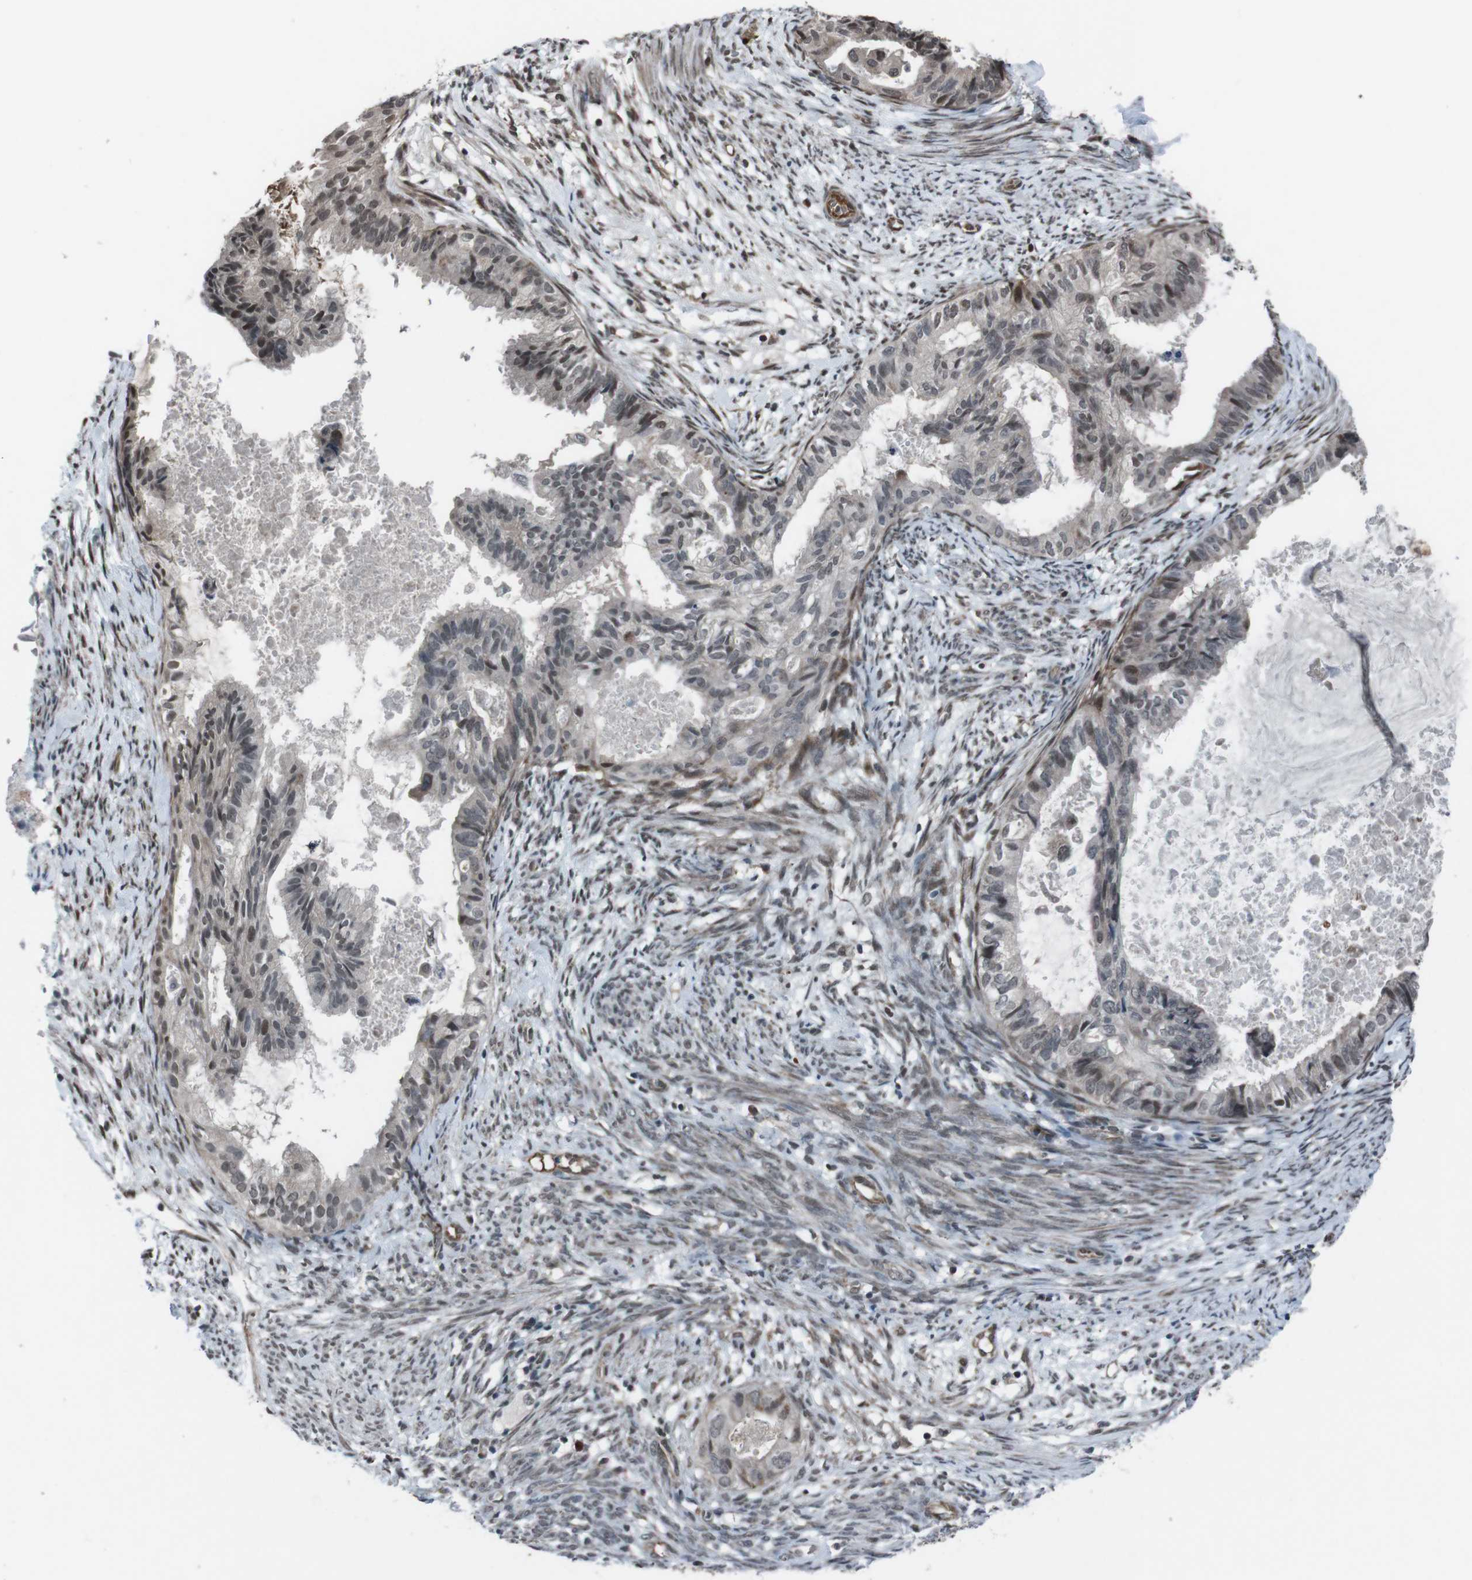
{"staining": {"intensity": "moderate", "quantity": "25%-75%", "location": "cytoplasmic/membranous,nuclear"}, "tissue": "cervical cancer", "cell_type": "Tumor cells", "image_type": "cancer", "snomed": [{"axis": "morphology", "description": "Normal tissue, NOS"}, {"axis": "morphology", "description": "Adenocarcinoma, NOS"}, {"axis": "topography", "description": "Cervix"}, {"axis": "topography", "description": "Endometrium"}], "caption": "Moderate cytoplasmic/membranous and nuclear staining is identified in approximately 25%-75% of tumor cells in cervical cancer.", "gene": "SS18L1", "patient": {"sex": "female", "age": 86}}